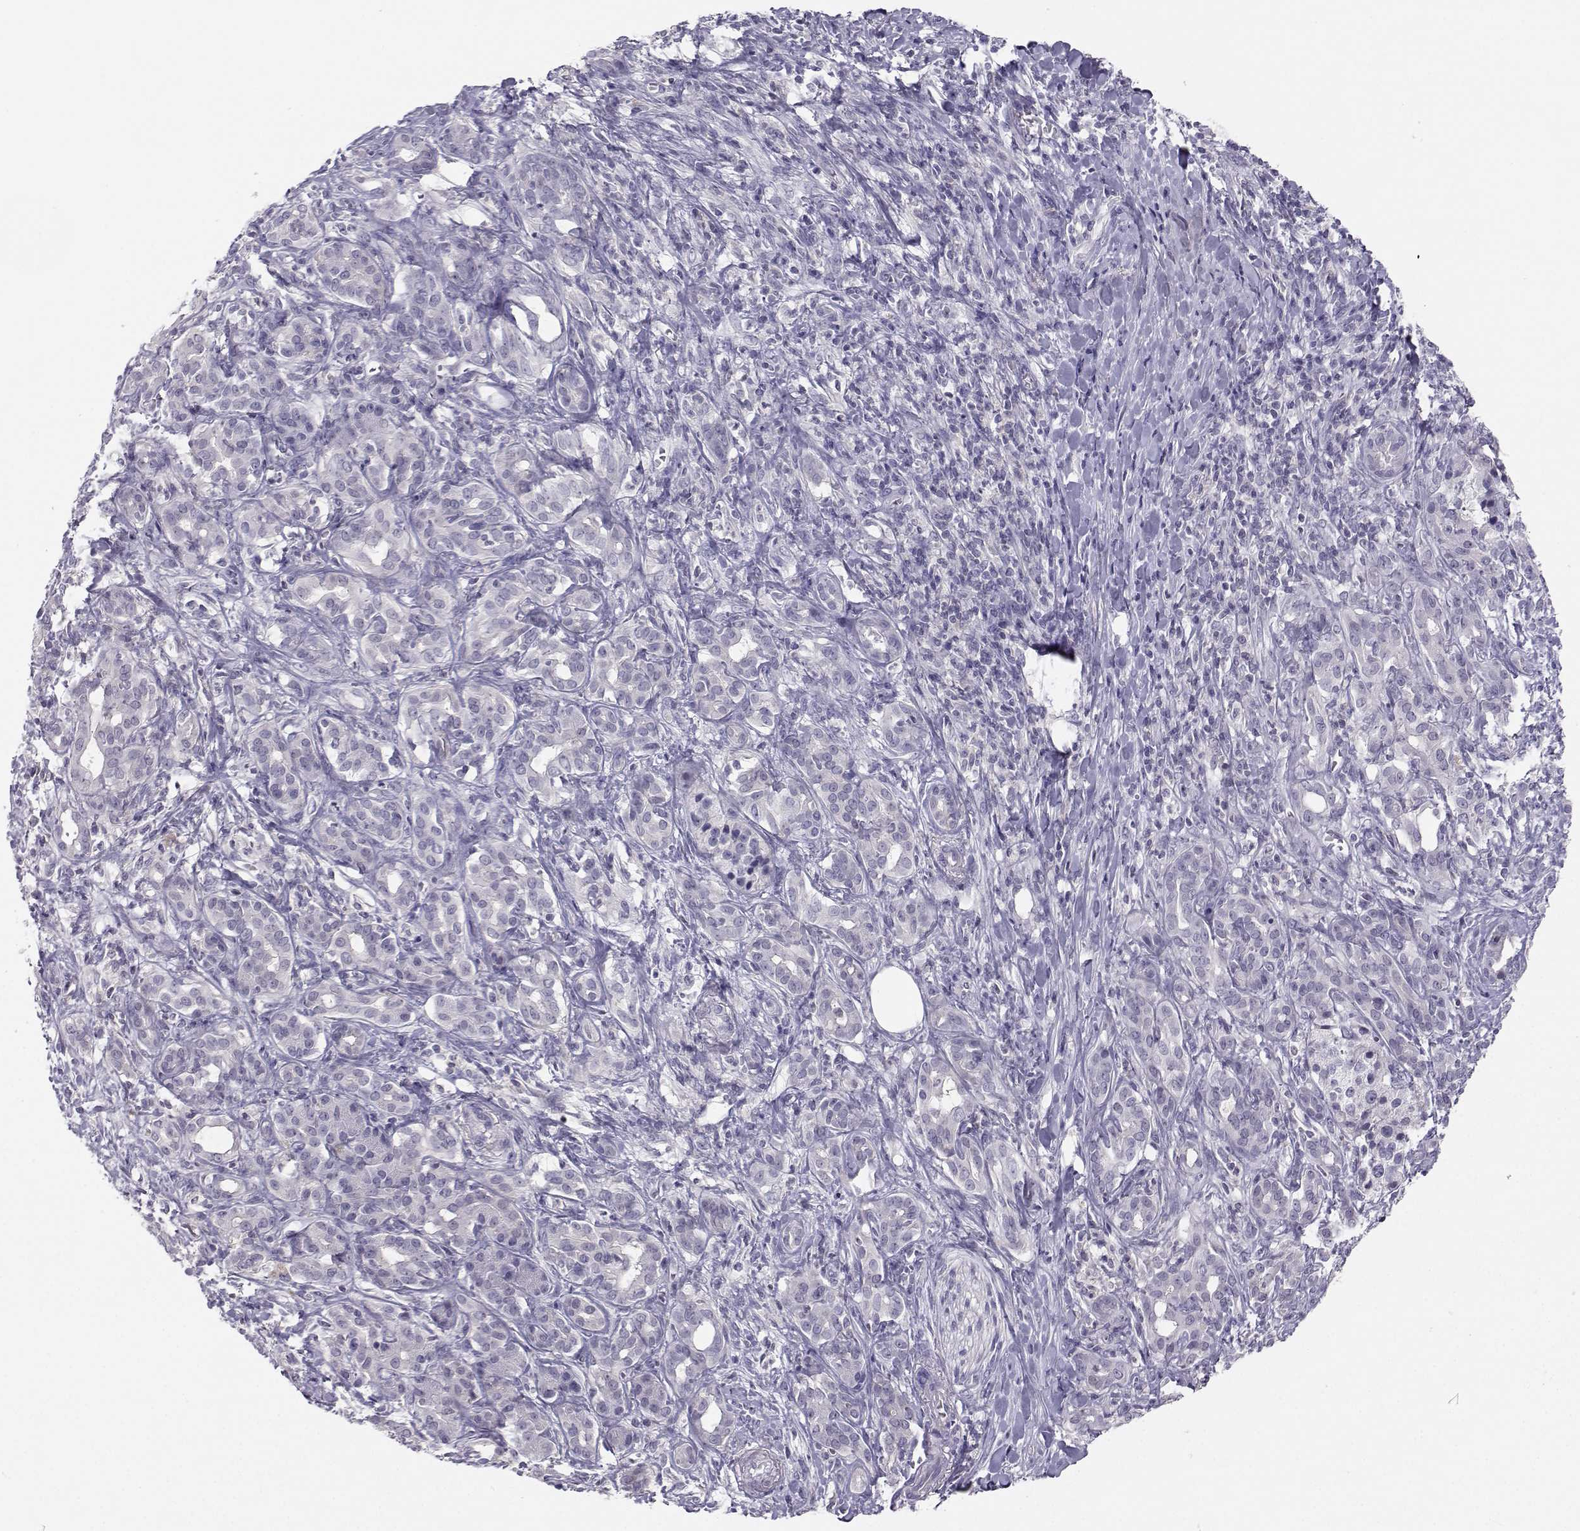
{"staining": {"intensity": "negative", "quantity": "none", "location": "none"}, "tissue": "pancreatic cancer", "cell_type": "Tumor cells", "image_type": "cancer", "snomed": [{"axis": "morphology", "description": "Adenocarcinoma, NOS"}, {"axis": "topography", "description": "Pancreas"}], "caption": "Human adenocarcinoma (pancreatic) stained for a protein using immunohistochemistry demonstrates no staining in tumor cells.", "gene": "MROH7", "patient": {"sex": "male", "age": 61}}